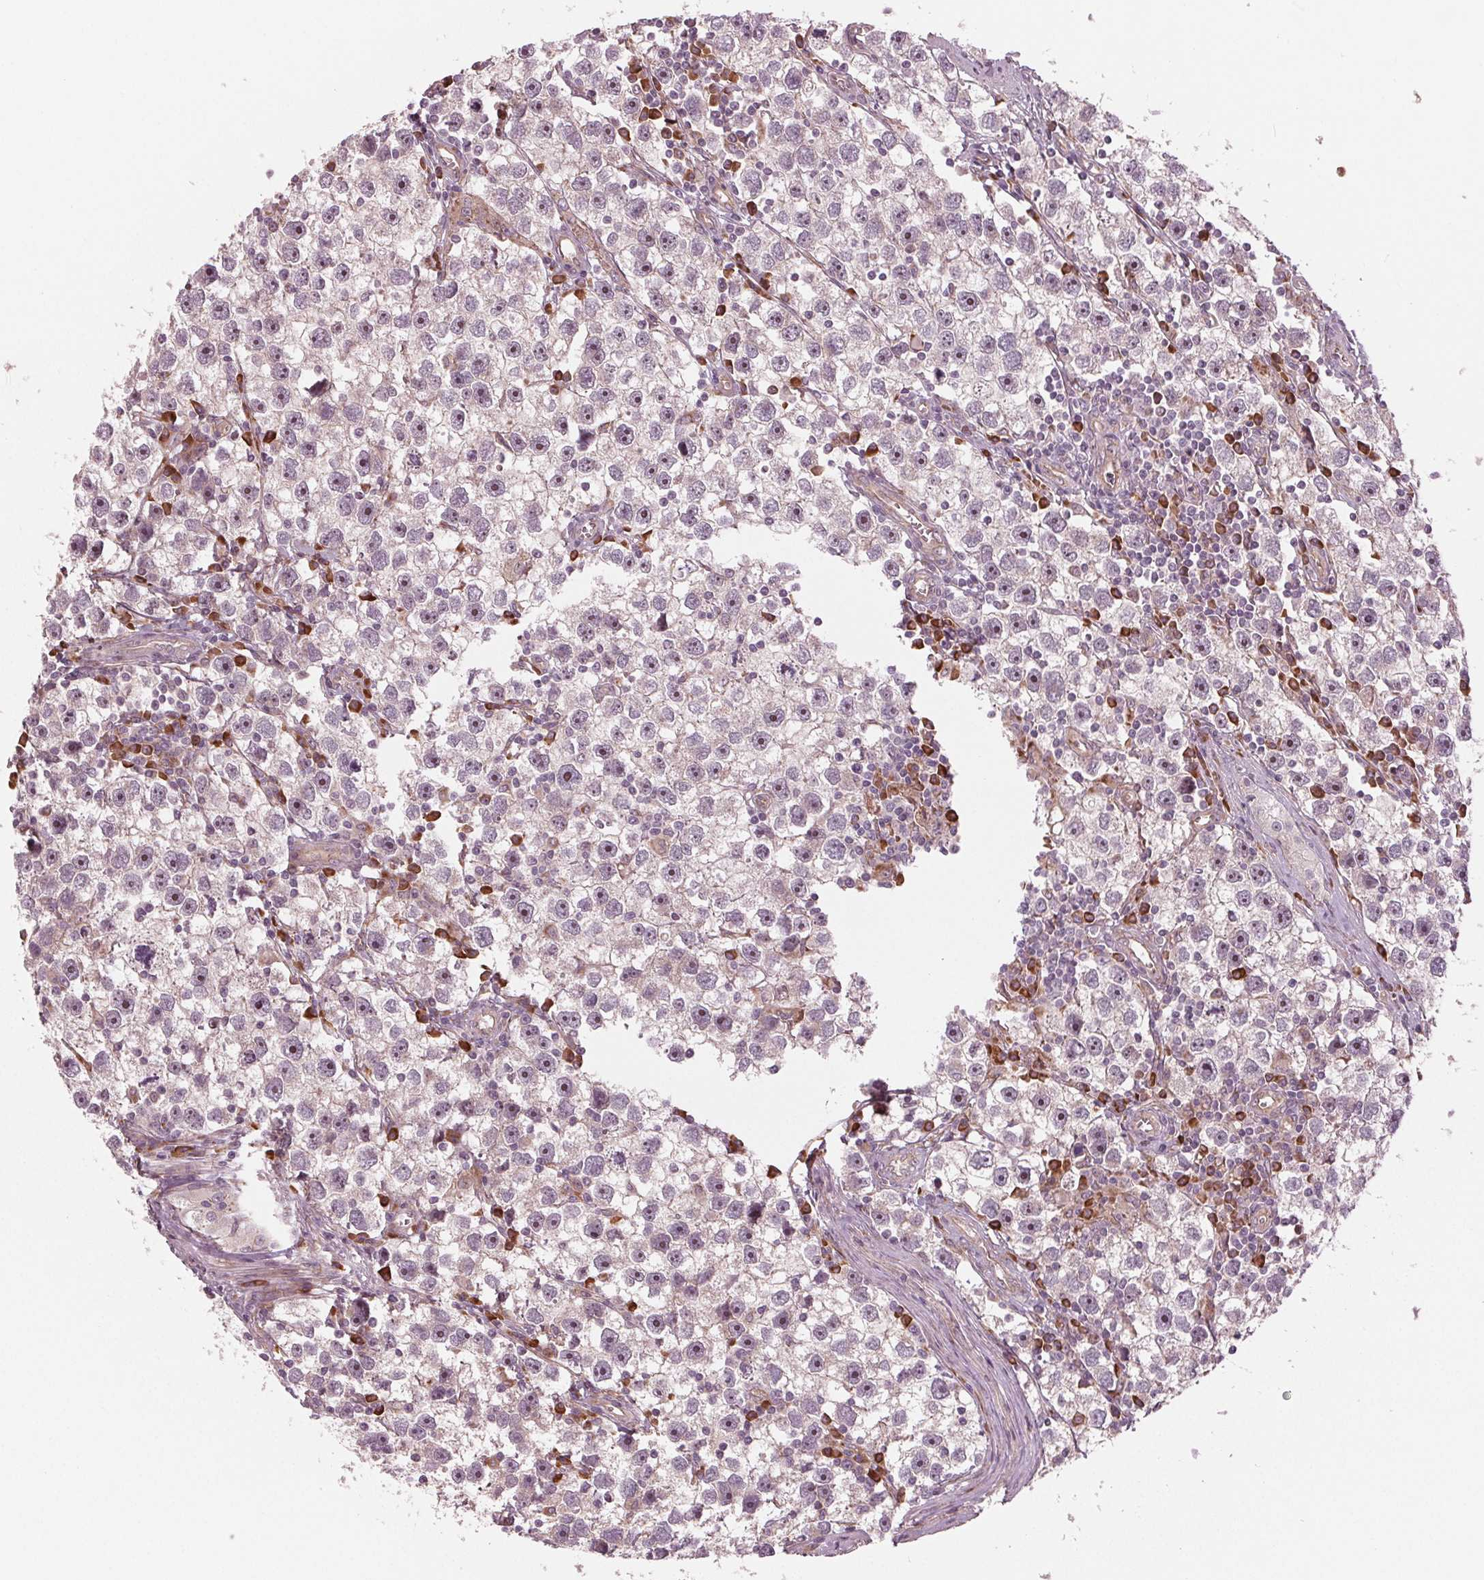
{"staining": {"intensity": "negative", "quantity": "none", "location": "none"}, "tissue": "testis cancer", "cell_type": "Tumor cells", "image_type": "cancer", "snomed": [{"axis": "morphology", "description": "Seminoma, NOS"}, {"axis": "topography", "description": "Testis"}], "caption": "The immunohistochemistry (IHC) image has no significant expression in tumor cells of testis seminoma tissue. Brightfield microscopy of immunohistochemistry stained with DAB (brown) and hematoxylin (blue), captured at high magnification.", "gene": "CMIP", "patient": {"sex": "male", "age": 30}}